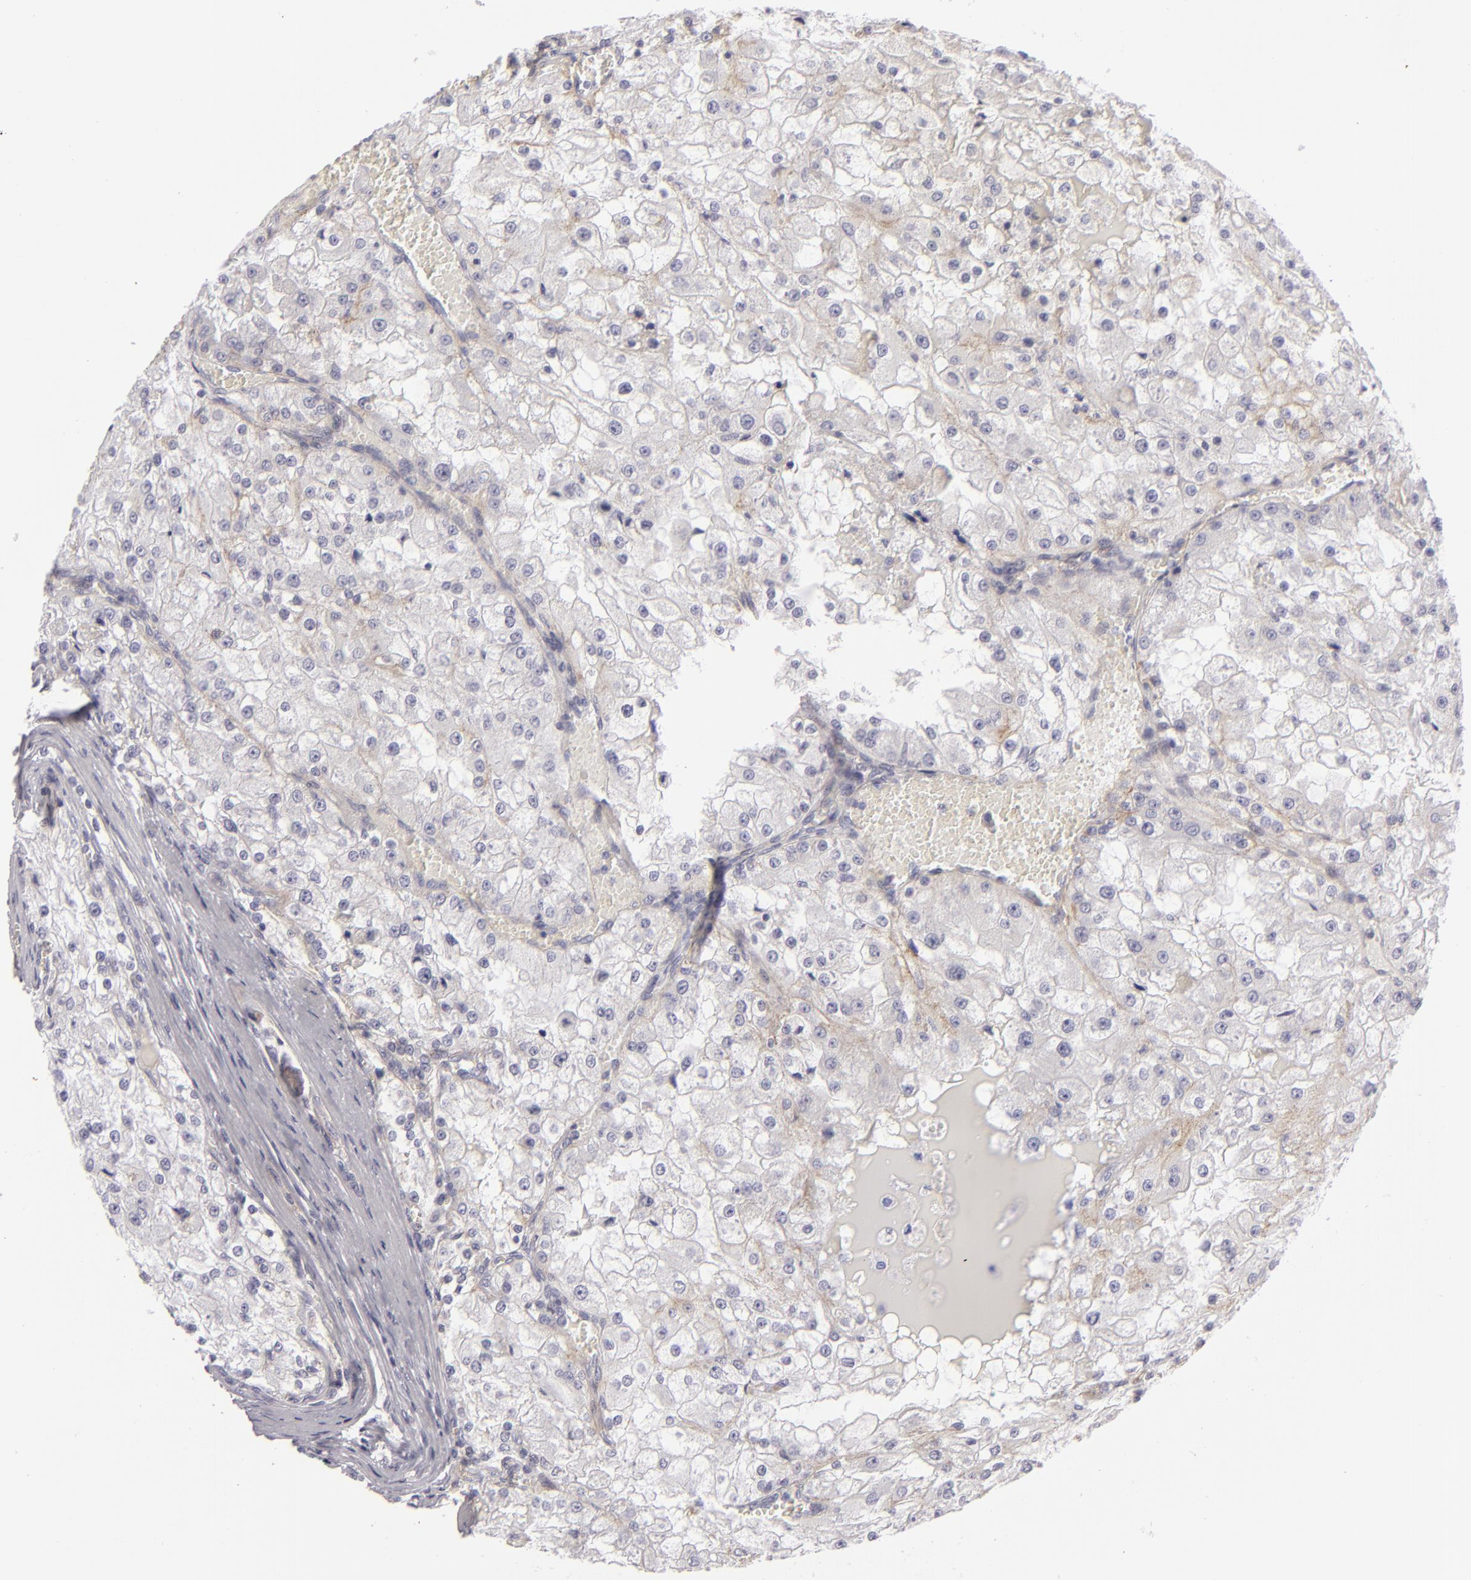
{"staining": {"intensity": "weak", "quantity": "<25%", "location": "none"}, "tissue": "renal cancer", "cell_type": "Tumor cells", "image_type": "cancer", "snomed": [{"axis": "morphology", "description": "Adenocarcinoma, NOS"}, {"axis": "topography", "description": "Kidney"}], "caption": "DAB immunohistochemical staining of renal cancer (adenocarcinoma) demonstrates no significant staining in tumor cells.", "gene": "JUP", "patient": {"sex": "female", "age": 74}}